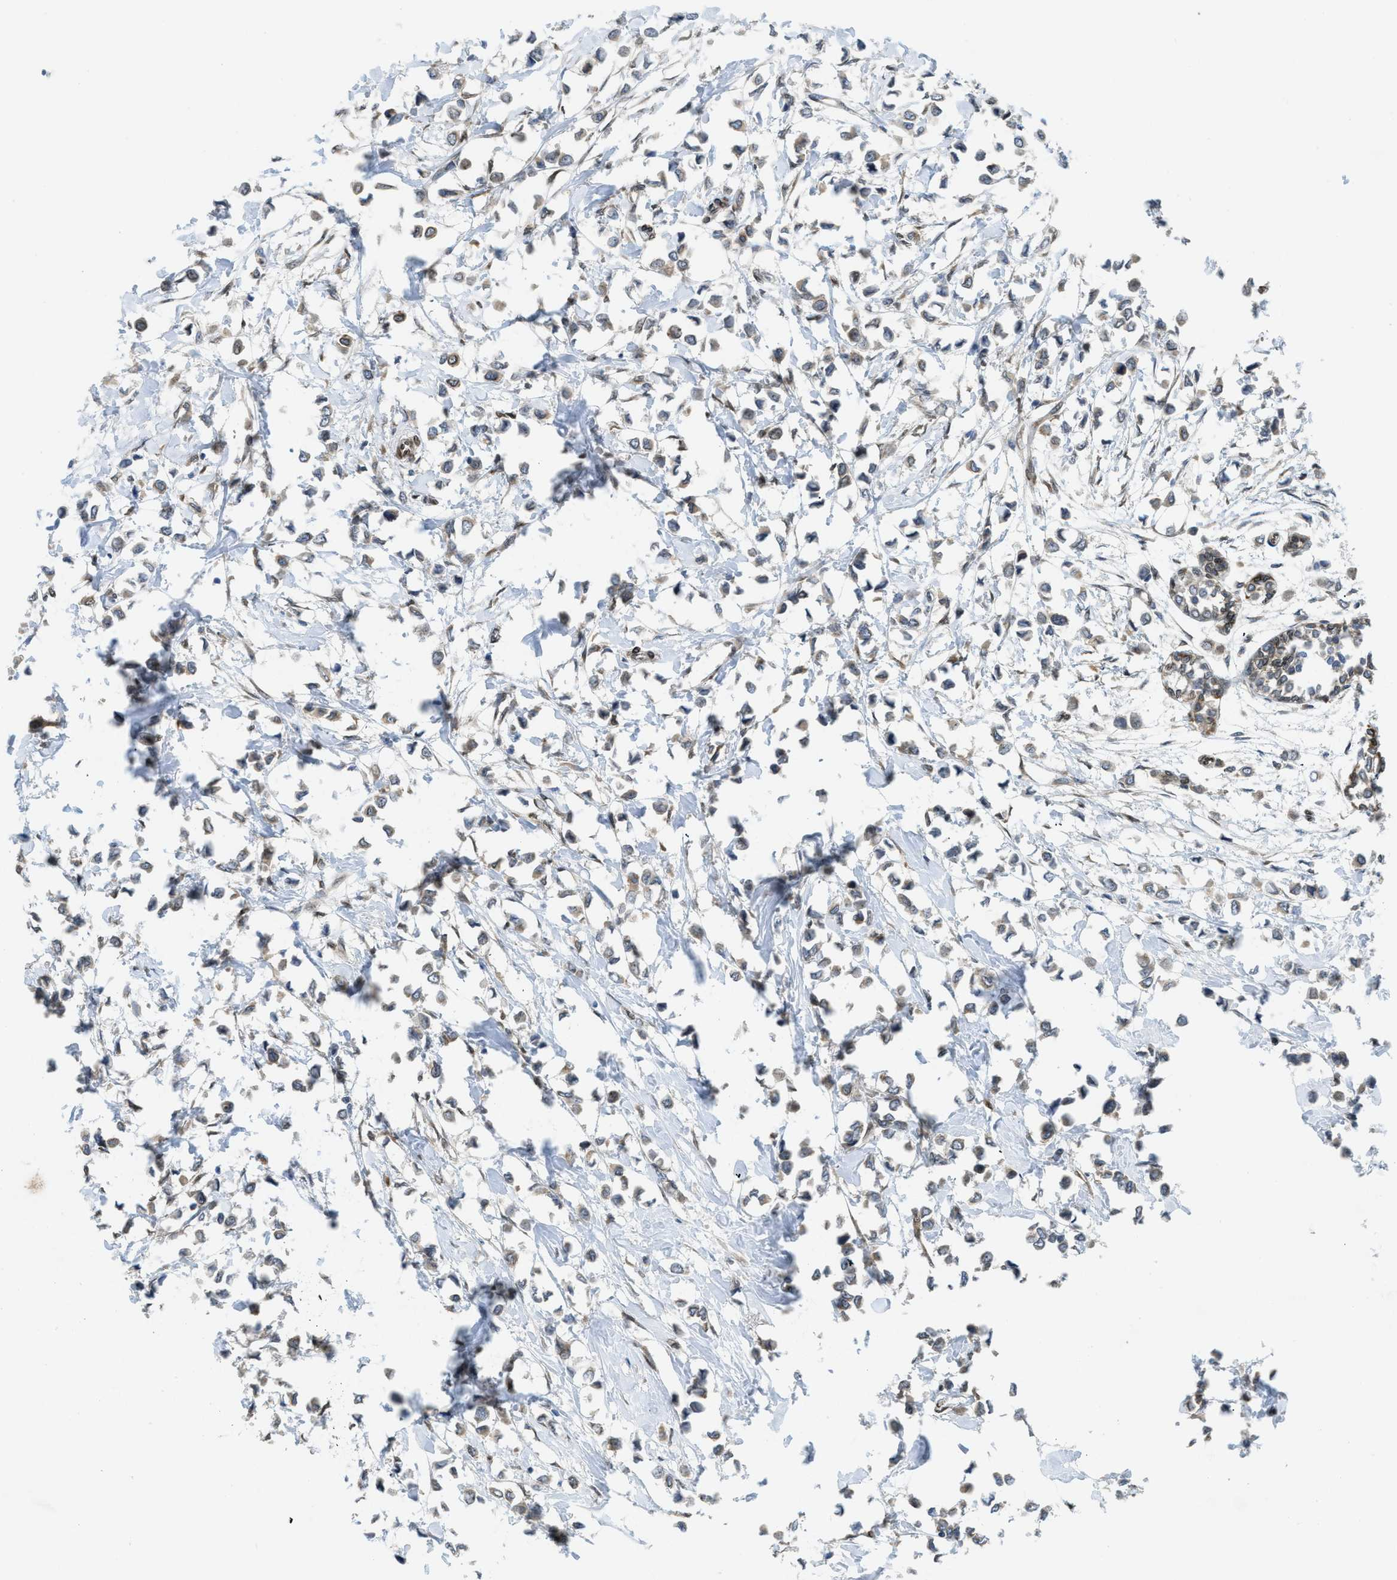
{"staining": {"intensity": "weak", "quantity": "25%-75%", "location": "cytoplasmic/membranous"}, "tissue": "breast cancer", "cell_type": "Tumor cells", "image_type": "cancer", "snomed": [{"axis": "morphology", "description": "Lobular carcinoma"}, {"axis": "topography", "description": "Breast"}], "caption": "Protein analysis of breast cancer (lobular carcinoma) tissue displays weak cytoplasmic/membranous staining in approximately 25%-75% of tumor cells.", "gene": "EIF2AK3", "patient": {"sex": "female", "age": 51}}